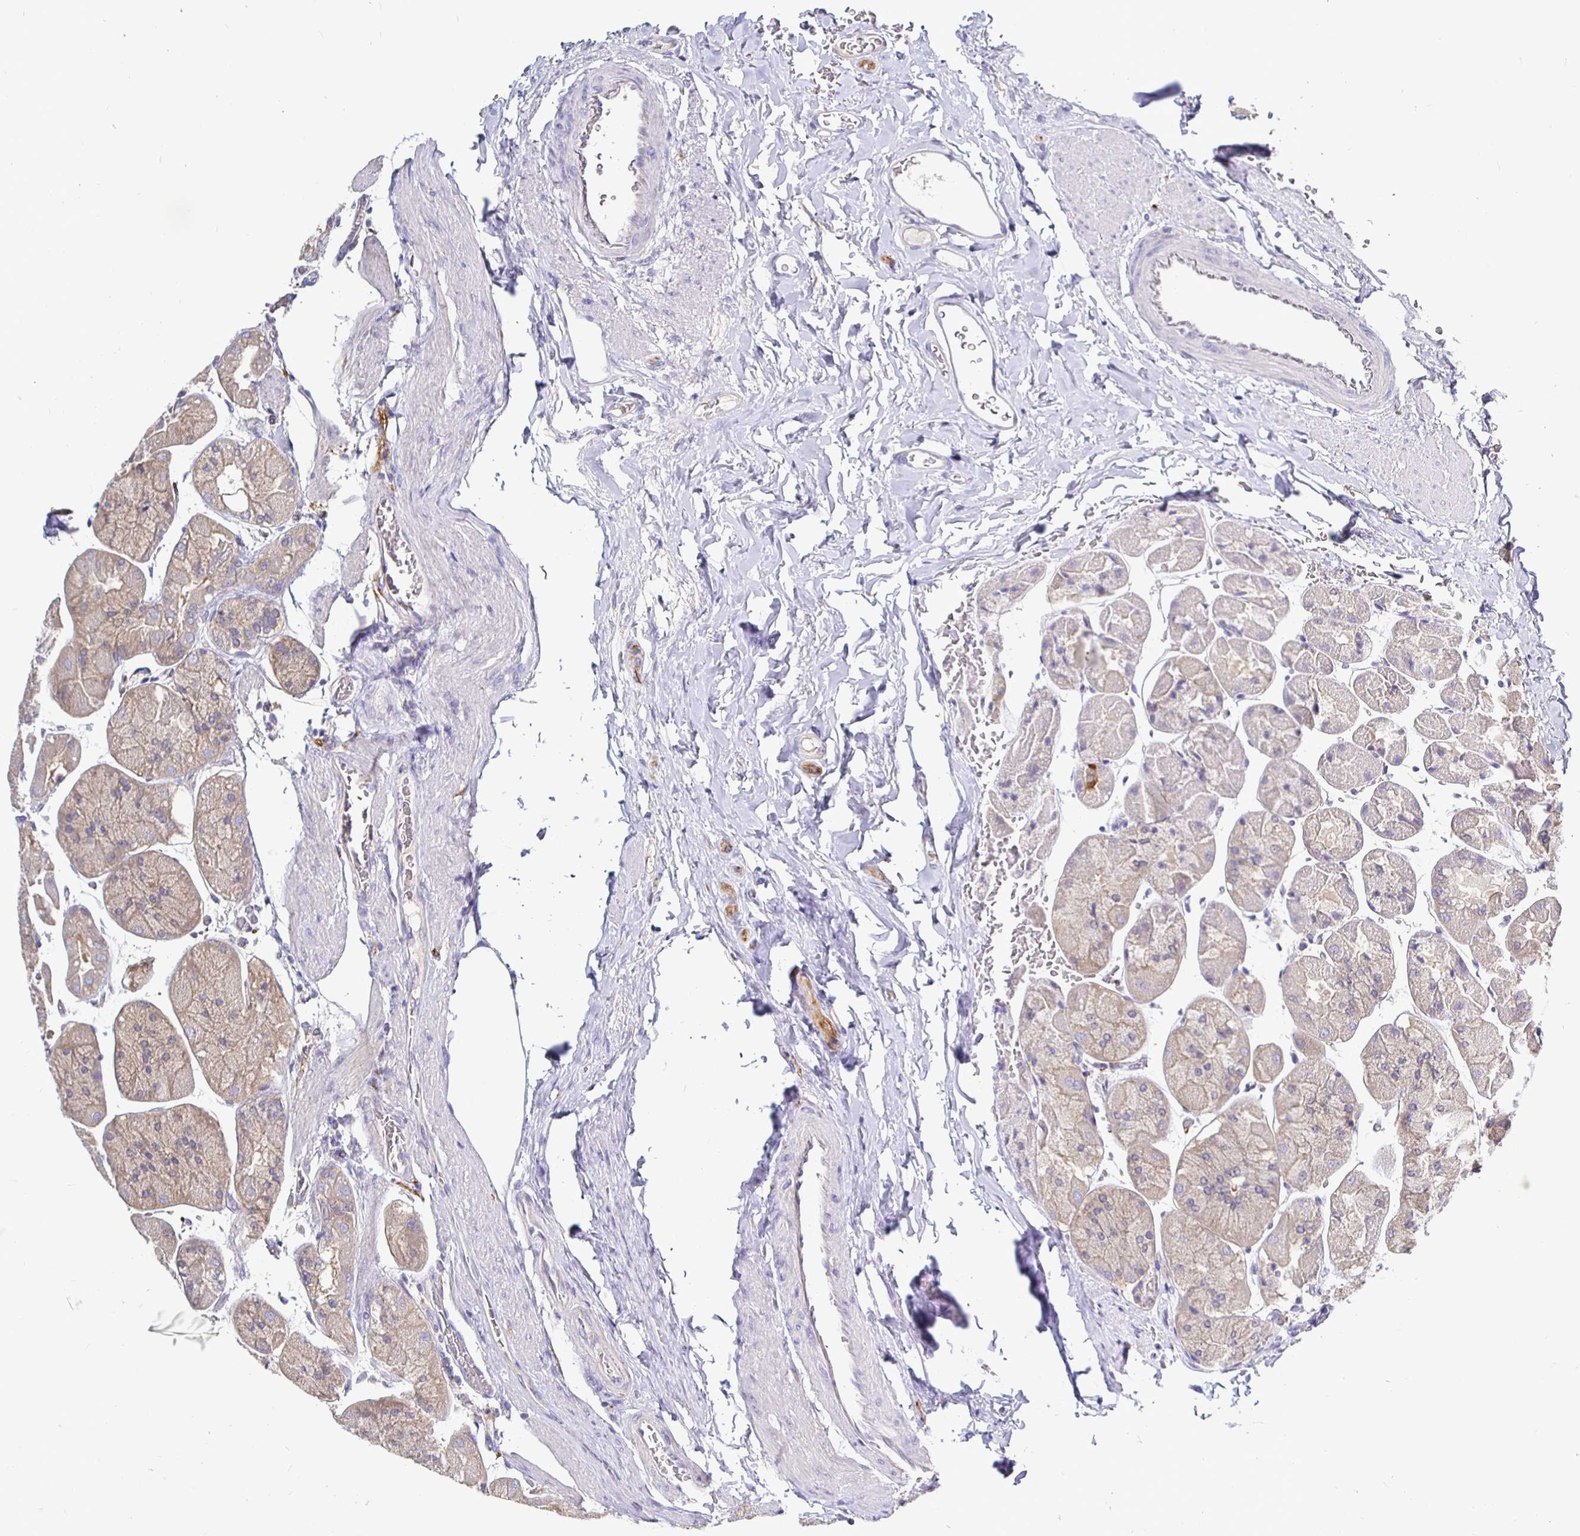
{"staining": {"intensity": "weak", "quantity": ">75%", "location": "cytoplasmic/membranous"}, "tissue": "stomach", "cell_type": "Glandular cells", "image_type": "normal", "snomed": [{"axis": "morphology", "description": "Normal tissue, NOS"}, {"axis": "topography", "description": "Stomach"}], "caption": "DAB immunohistochemical staining of normal human stomach demonstrates weak cytoplasmic/membranous protein positivity in about >75% of glandular cells.", "gene": "KIF21A", "patient": {"sex": "female", "age": 61}}